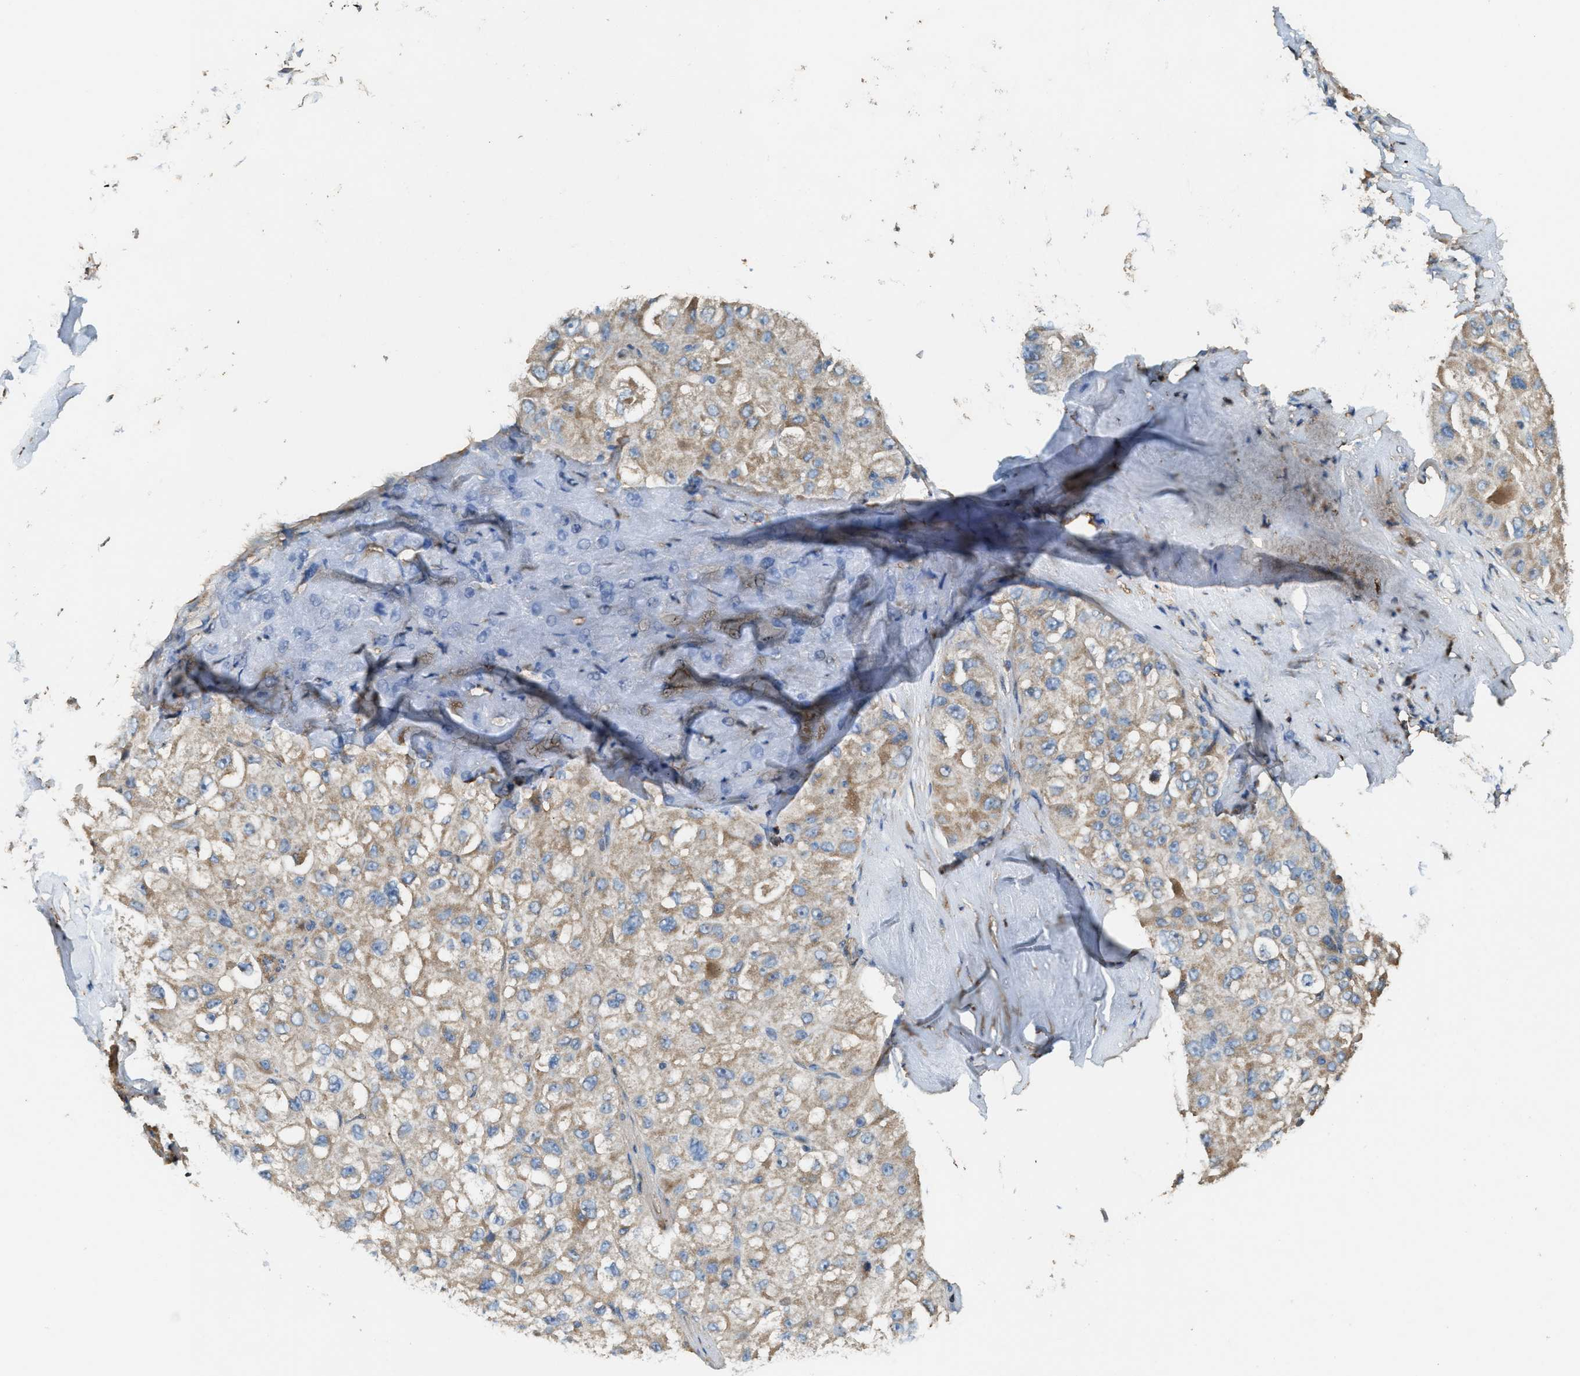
{"staining": {"intensity": "moderate", "quantity": "25%-75%", "location": "cytoplasmic/membranous"}, "tissue": "liver cancer", "cell_type": "Tumor cells", "image_type": "cancer", "snomed": [{"axis": "morphology", "description": "Carcinoma, Hepatocellular, NOS"}, {"axis": "topography", "description": "Liver"}], "caption": "Protein staining exhibits moderate cytoplasmic/membranous positivity in approximately 25%-75% of tumor cells in liver cancer.", "gene": "SERPINB5", "patient": {"sex": "male", "age": 80}}